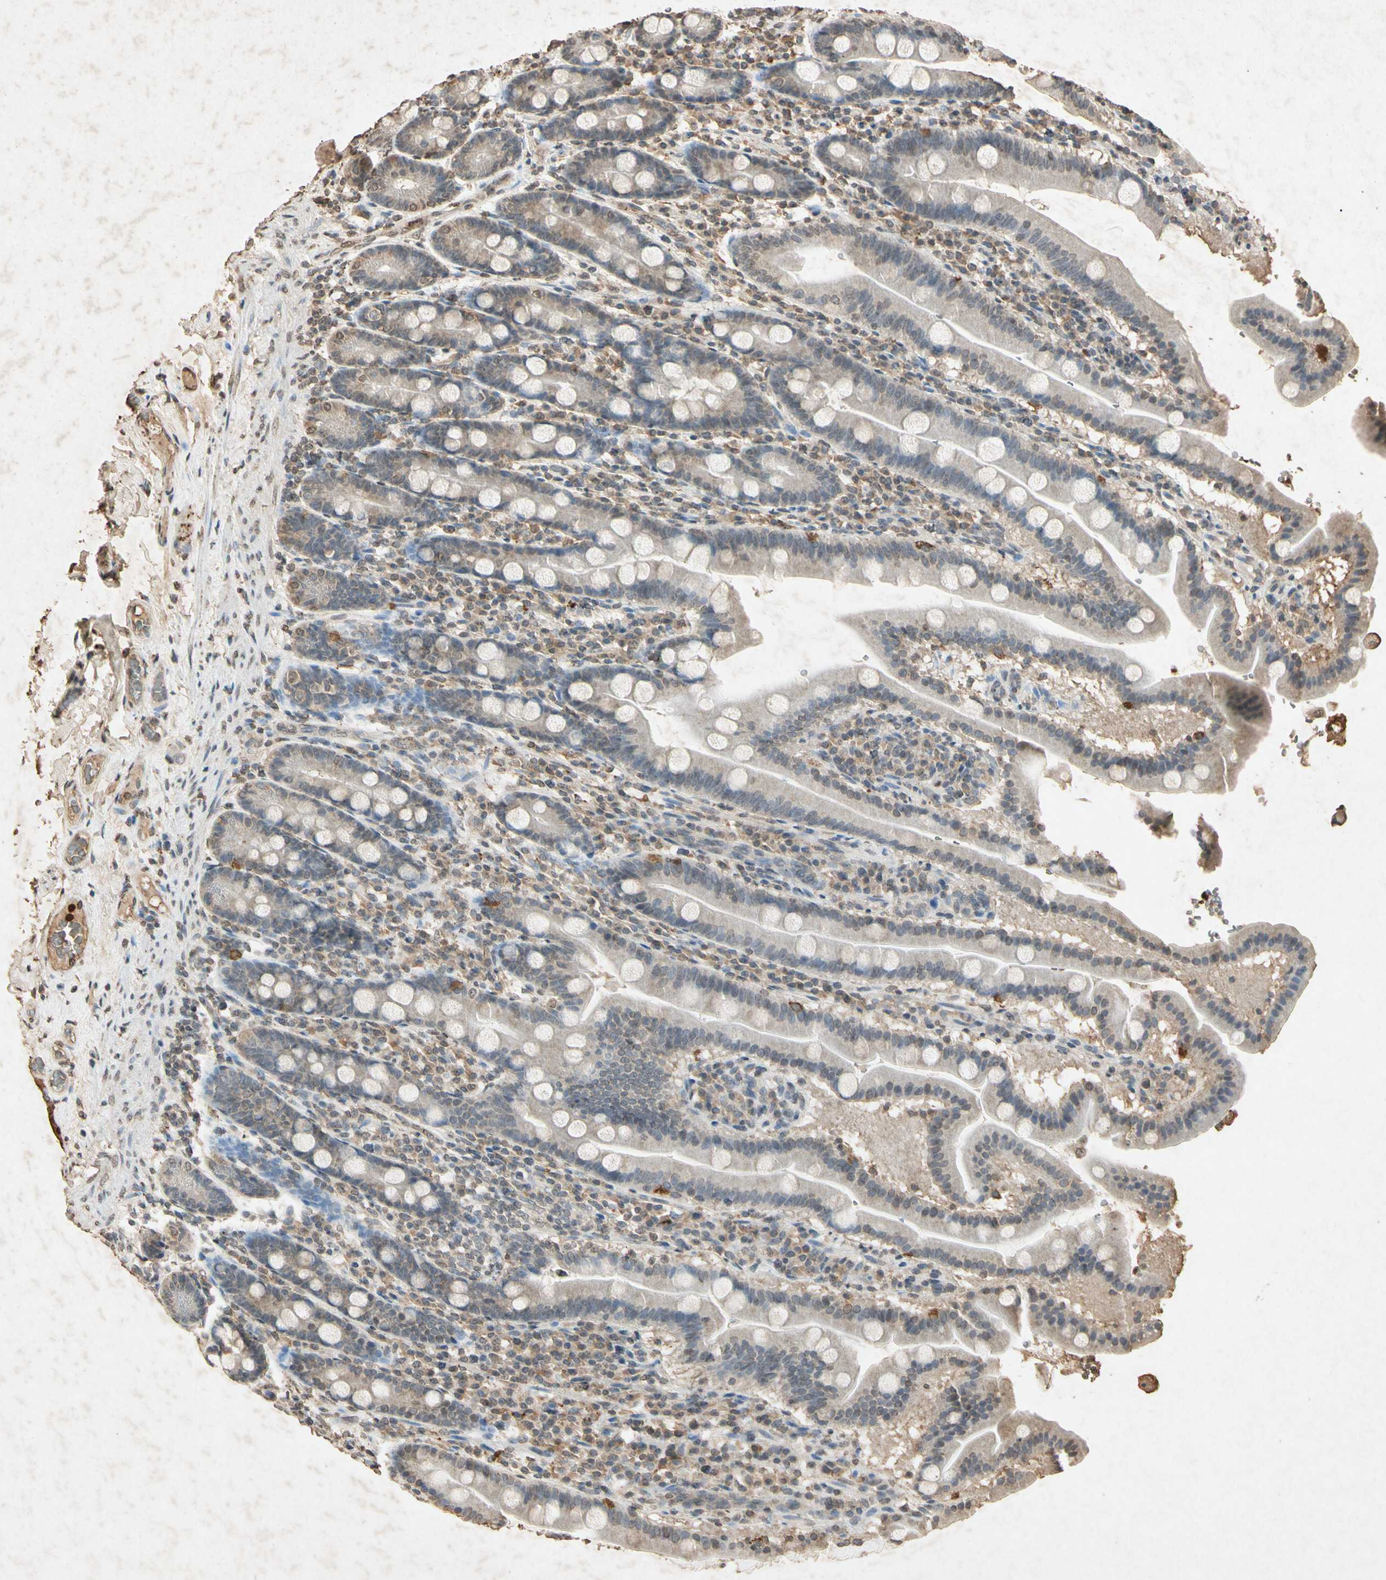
{"staining": {"intensity": "weak", "quantity": ">75%", "location": "cytoplasmic/membranous"}, "tissue": "duodenum", "cell_type": "Glandular cells", "image_type": "normal", "snomed": [{"axis": "morphology", "description": "Normal tissue, NOS"}, {"axis": "topography", "description": "Duodenum"}], "caption": "Immunohistochemical staining of normal duodenum demonstrates low levels of weak cytoplasmic/membranous positivity in about >75% of glandular cells. The staining is performed using DAB (3,3'-diaminobenzidine) brown chromogen to label protein expression. The nuclei are counter-stained blue using hematoxylin.", "gene": "MSRB1", "patient": {"sex": "male", "age": 50}}